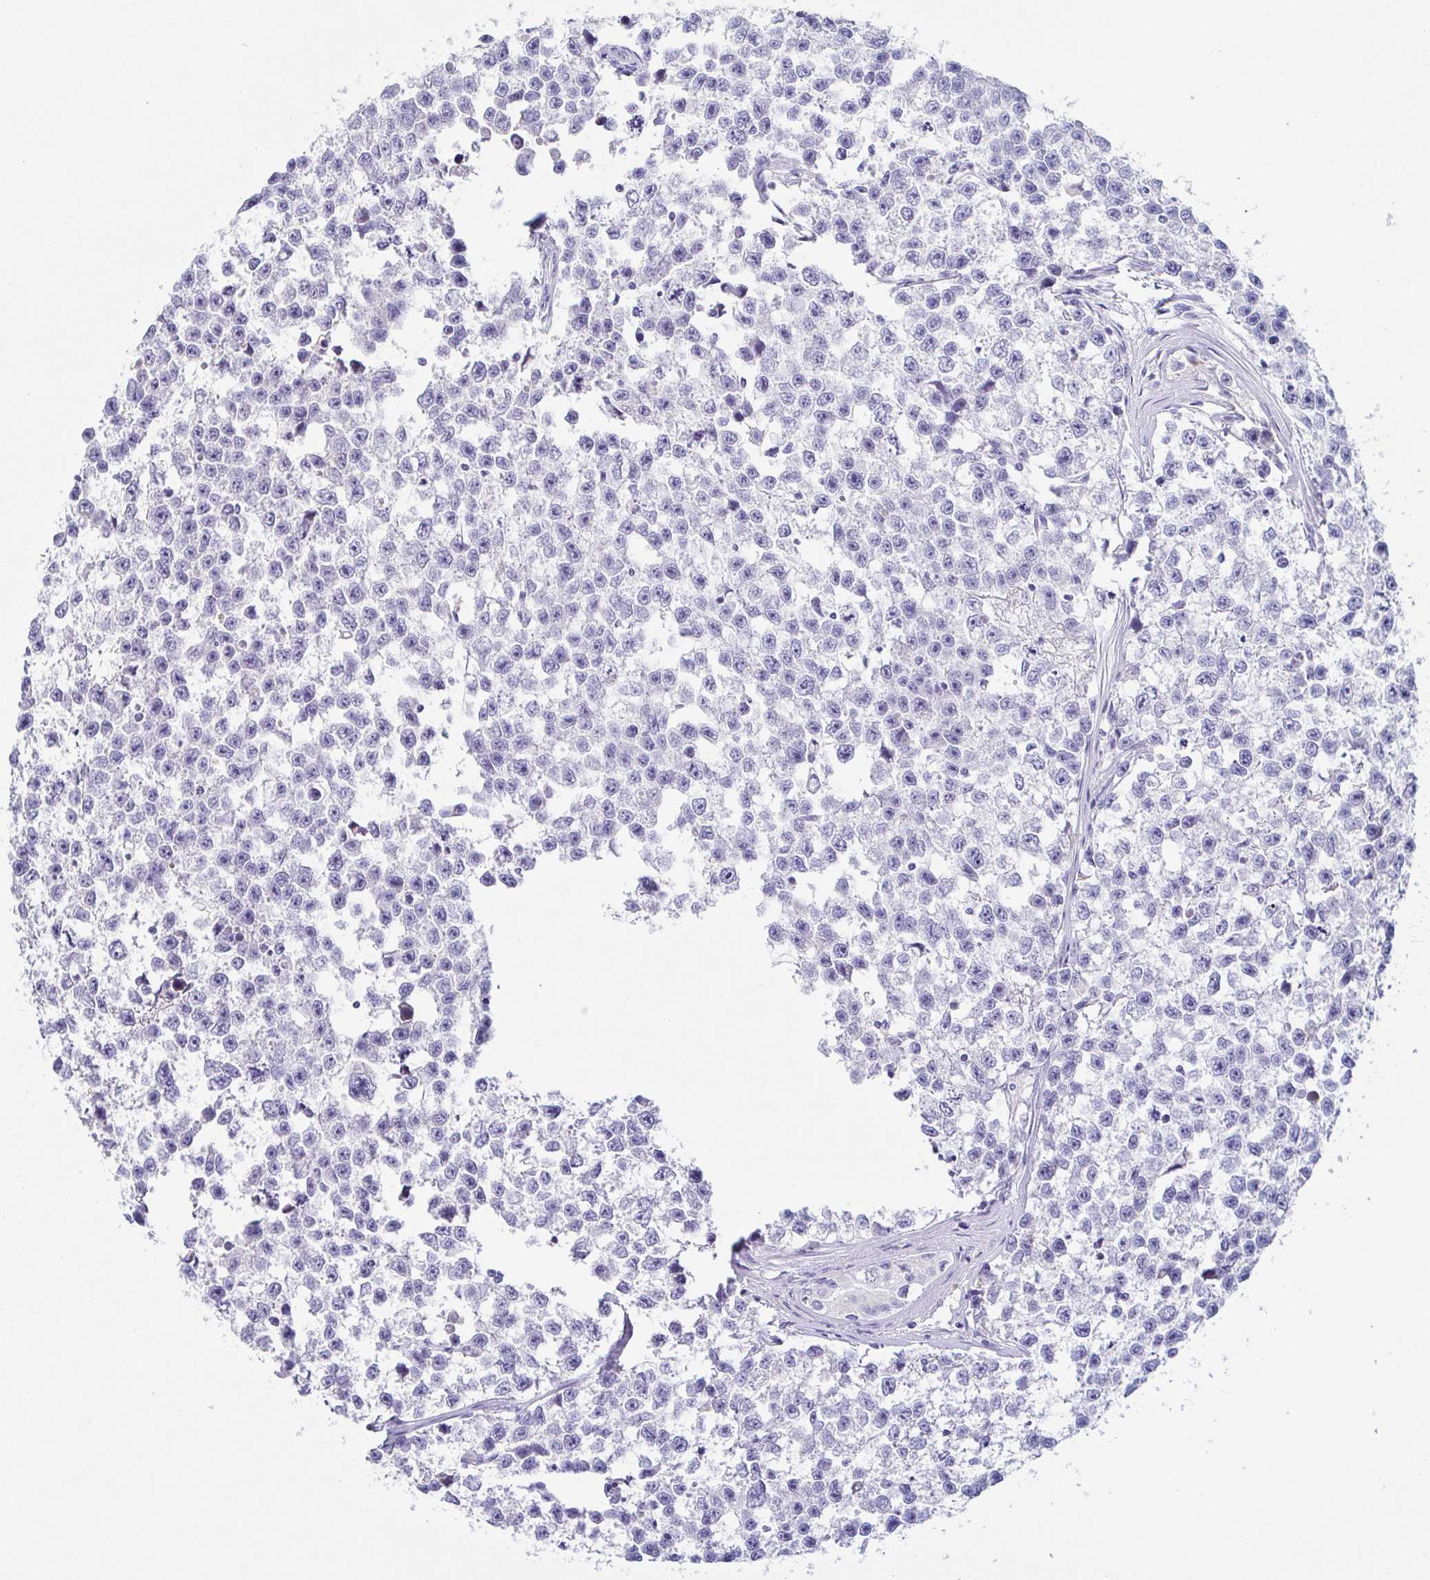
{"staining": {"intensity": "negative", "quantity": "none", "location": "none"}, "tissue": "testis cancer", "cell_type": "Tumor cells", "image_type": "cancer", "snomed": [{"axis": "morphology", "description": "Seminoma, NOS"}, {"axis": "topography", "description": "Testis"}], "caption": "The photomicrograph demonstrates no staining of tumor cells in testis seminoma.", "gene": "PINLYP", "patient": {"sex": "male", "age": 26}}